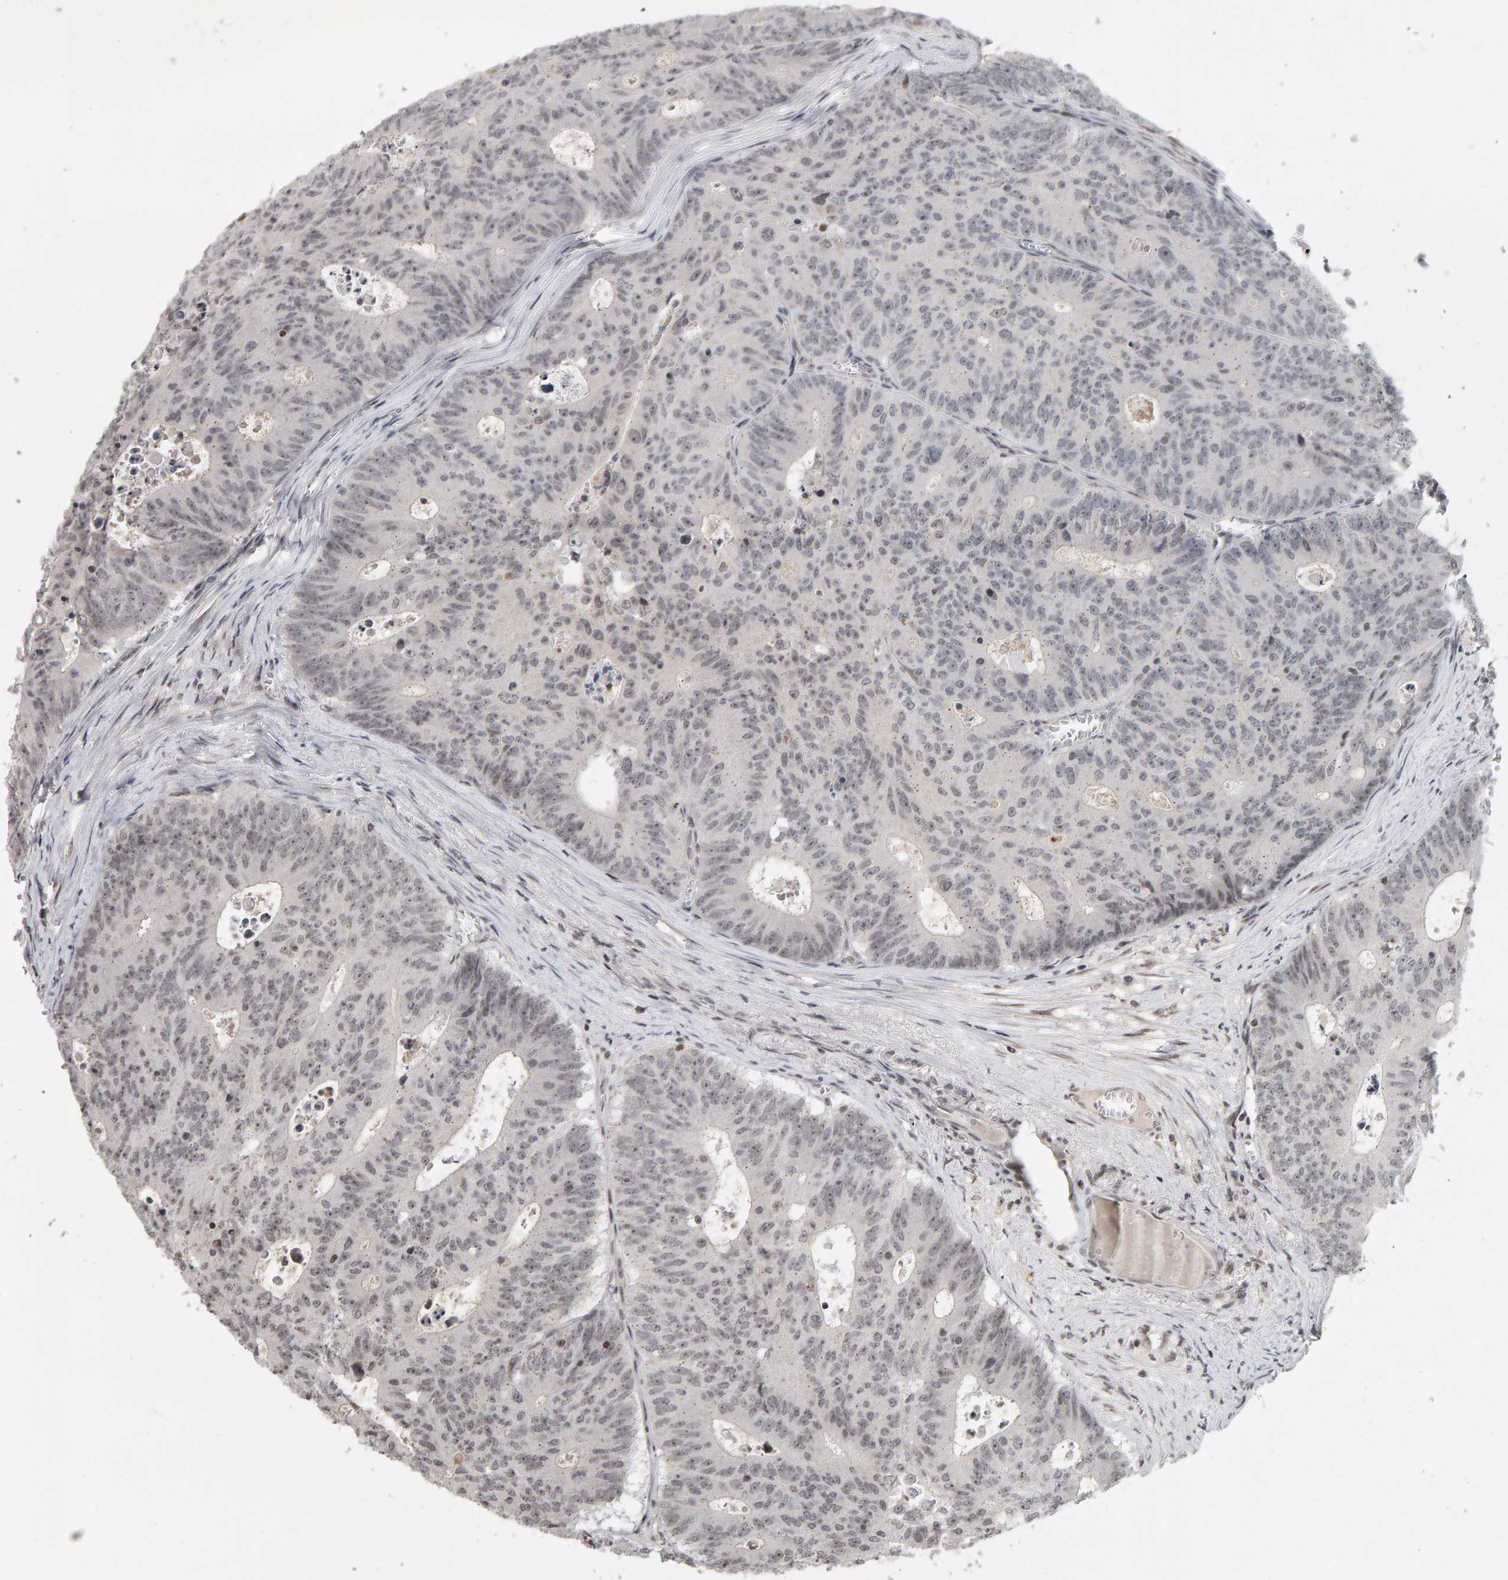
{"staining": {"intensity": "weak", "quantity": ">75%", "location": "nuclear"}, "tissue": "colorectal cancer", "cell_type": "Tumor cells", "image_type": "cancer", "snomed": [{"axis": "morphology", "description": "Adenocarcinoma, NOS"}, {"axis": "topography", "description": "Colon"}], "caption": "Colorectal cancer (adenocarcinoma) was stained to show a protein in brown. There is low levels of weak nuclear staining in about >75% of tumor cells. (Brightfield microscopy of DAB IHC at high magnification).", "gene": "TRAM1", "patient": {"sex": "male", "age": 87}}